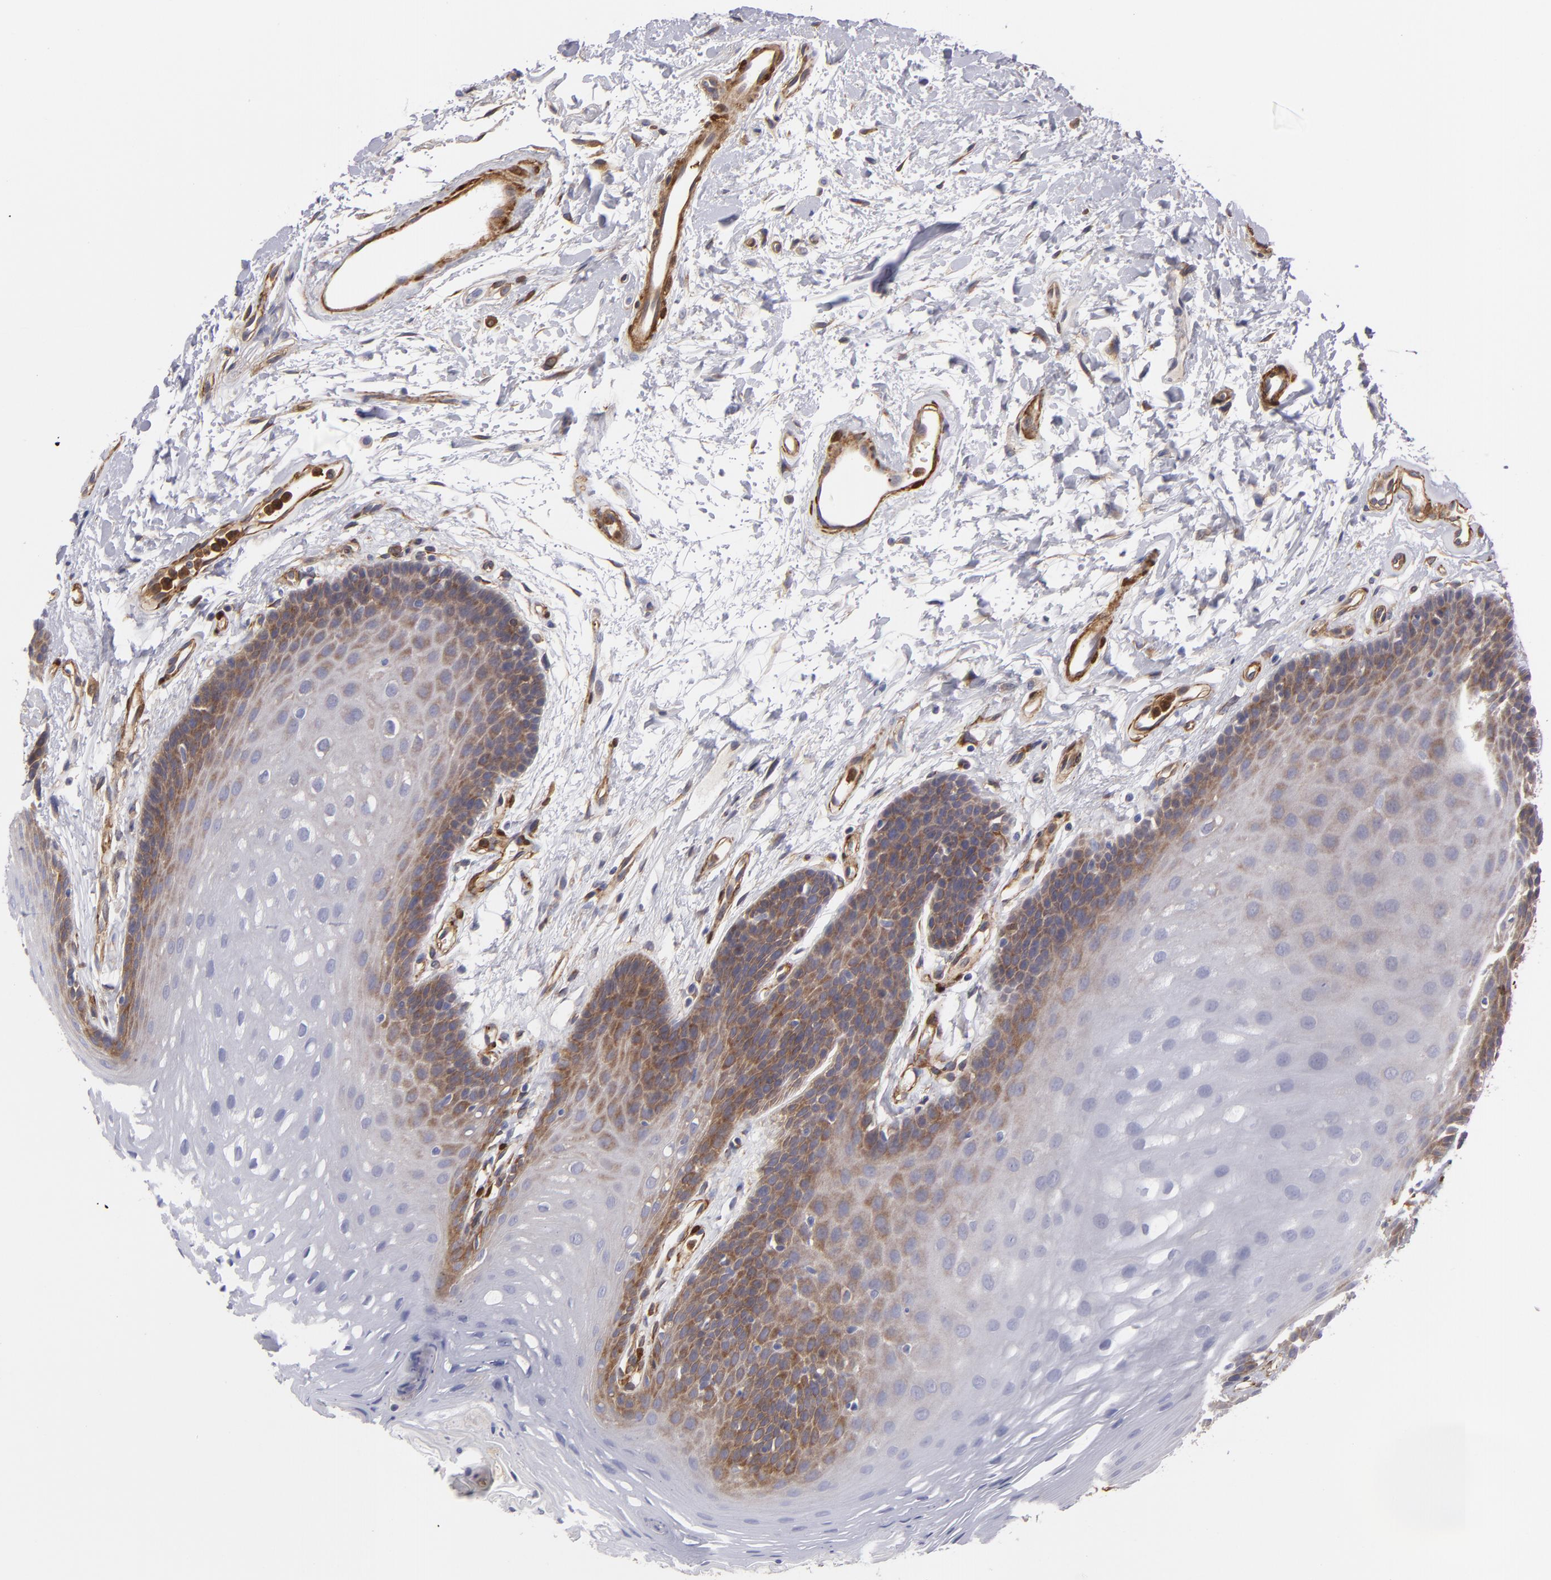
{"staining": {"intensity": "moderate", "quantity": ">75%", "location": "cytoplasmic/membranous"}, "tissue": "oral mucosa", "cell_type": "Squamous epithelial cells", "image_type": "normal", "snomed": [{"axis": "morphology", "description": "Normal tissue, NOS"}, {"axis": "topography", "description": "Oral tissue"}], "caption": "Normal oral mucosa was stained to show a protein in brown. There is medium levels of moderate cytoplasmic/membranous expression in about >75% of squamous epithelial cells.", "gene": "VCL", "patient": {"sex": "male", "age": 62}}